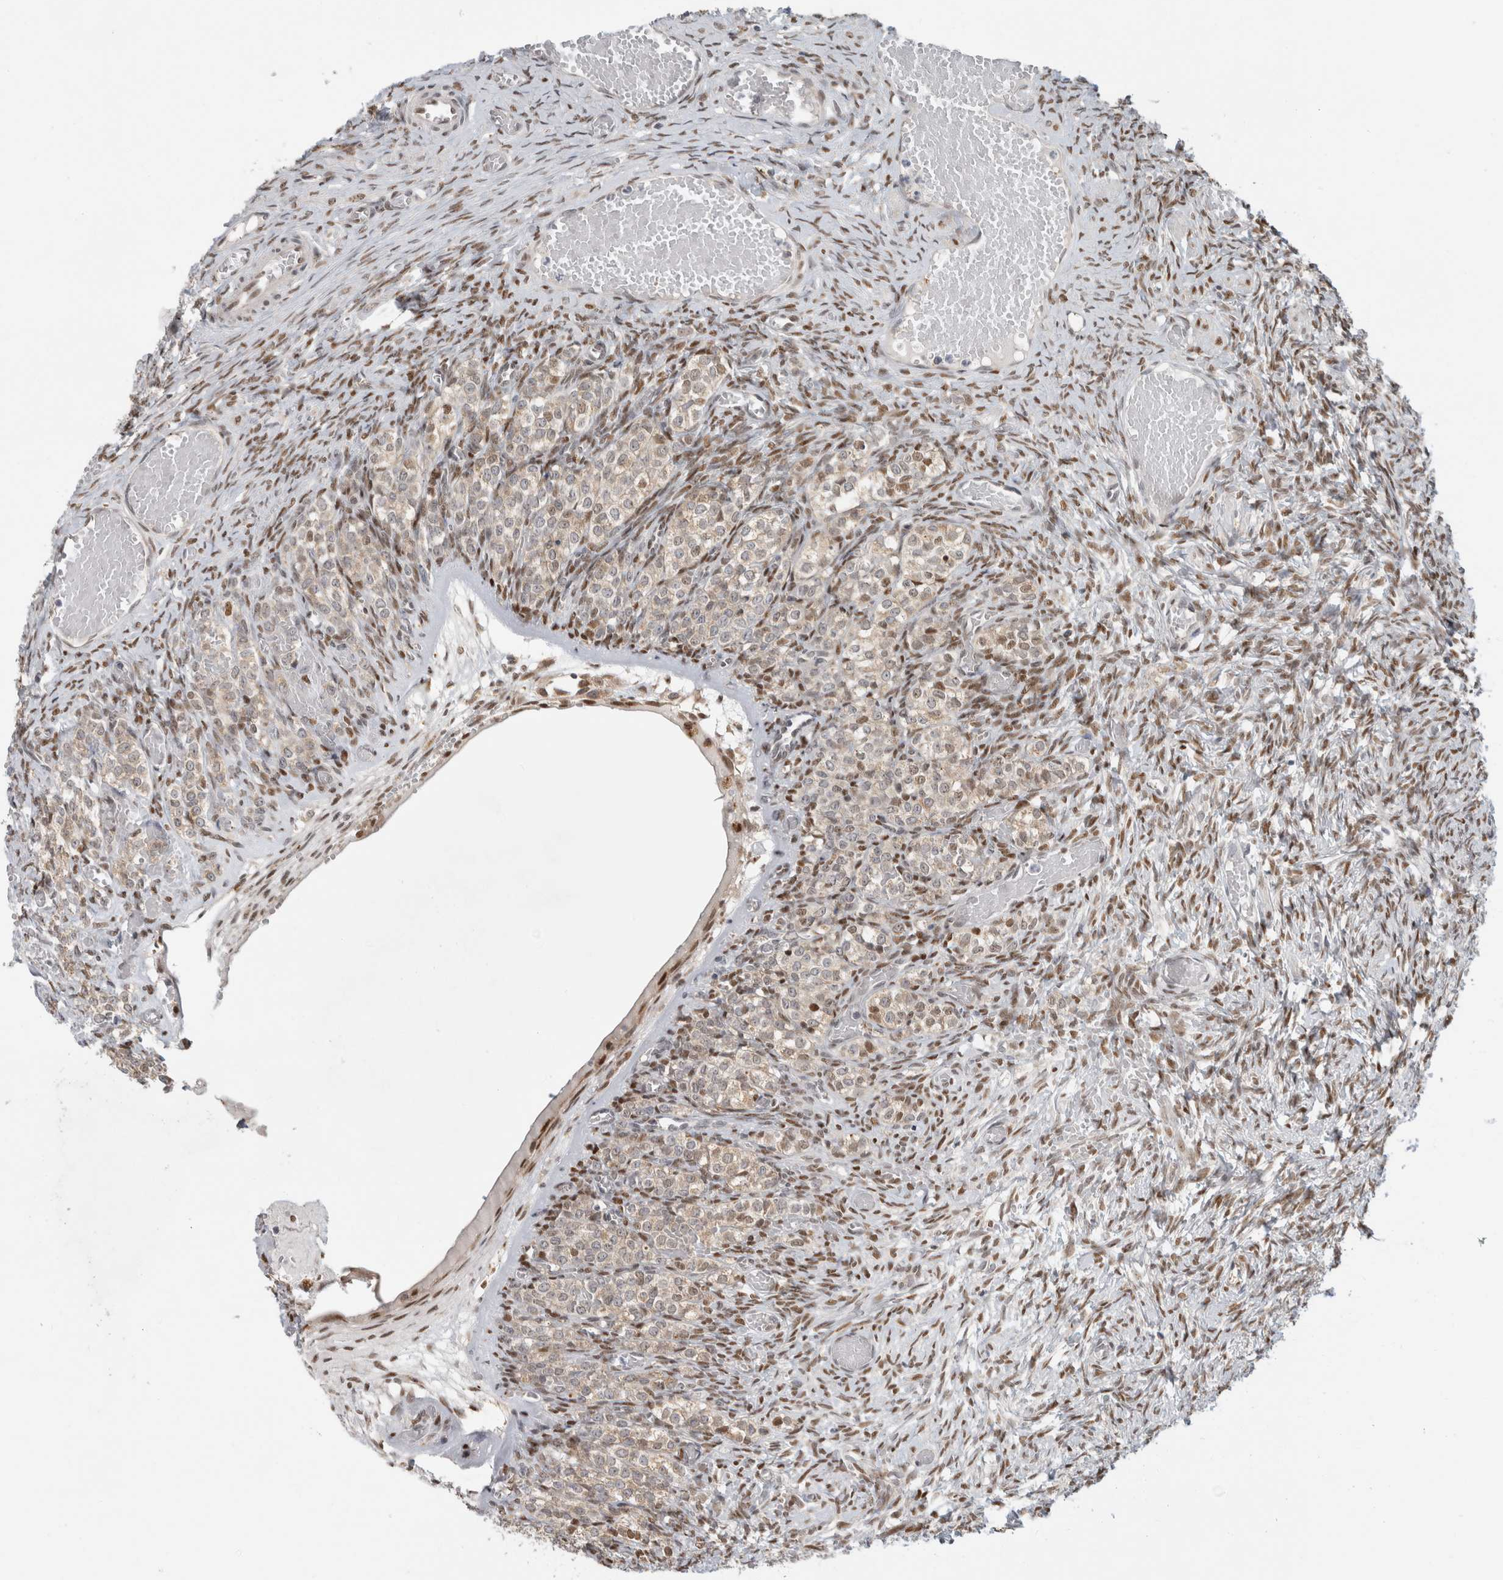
{"staining": {"intensity": "moderate", "quantity": ">75%", "location": "nuclear"}, "tissue": "ovary", "cell_type": "Ovarian stroma cells", "image_type": "normal", "snomed": [{"axis": "morphology", "description": "Adenocarcinoma, NOS"}, {"axis": "topography", "description": "Endometrium"}], "caption": "Protein staining of unremarkable ovary displays moderate nuclear positivity in approximately >75% of ovarian stroma cells. (brown staining indicates protein expression, while blue staining denotes nuclei).", "gene": "NAB2", "patient": {"sex": "female", "age": 32}}